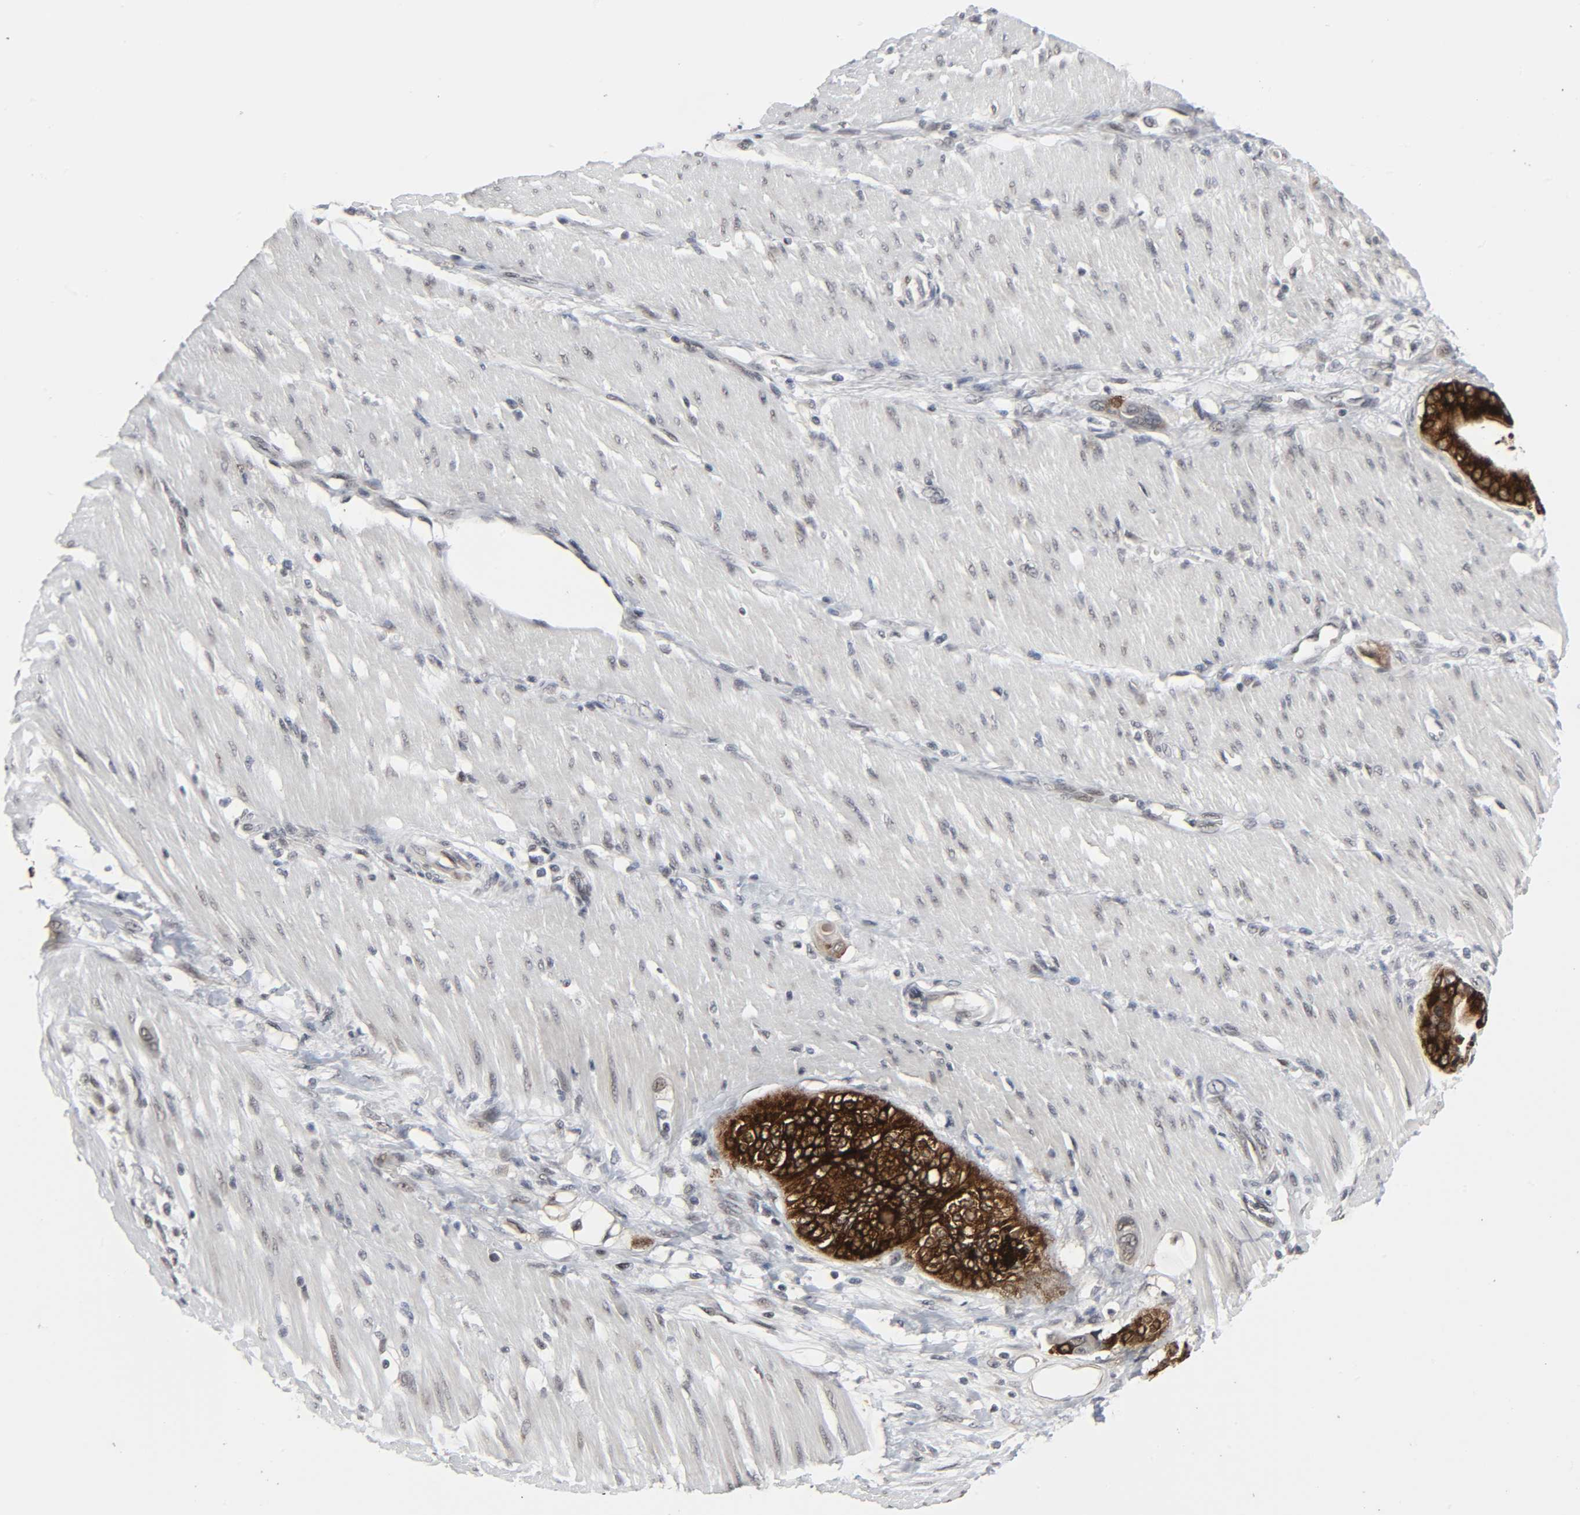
{"staining": {"intensity": "strong", "quantity": ">75%", "location": "cytoplasmic/membranous"}, "tissue": "pancreatic cancer", "cell_type": "Tumor cells", "image_type": "cancer", "snomed": [{"axis": "morphology", "description": "Adenocarcinoma, NOS"}, {"axis": "morphology", "description": "Adenocarcinoma, metastatic, NOS"}, {"axis": "topography", "description": "Lymph node"}, {"axis": "topography", "description": "Pancreas"}, {"axis": "topography", "description": "Duodenum"}], "caption": "Immunohistochemical staining of human pancreatic adenocarcinoma exhibits strong cytoplasmic/membranous protein expression in approximately >75% of tumor cells.", "gene": "MUC1", "patient": {"sex": "female", "age": 64}}